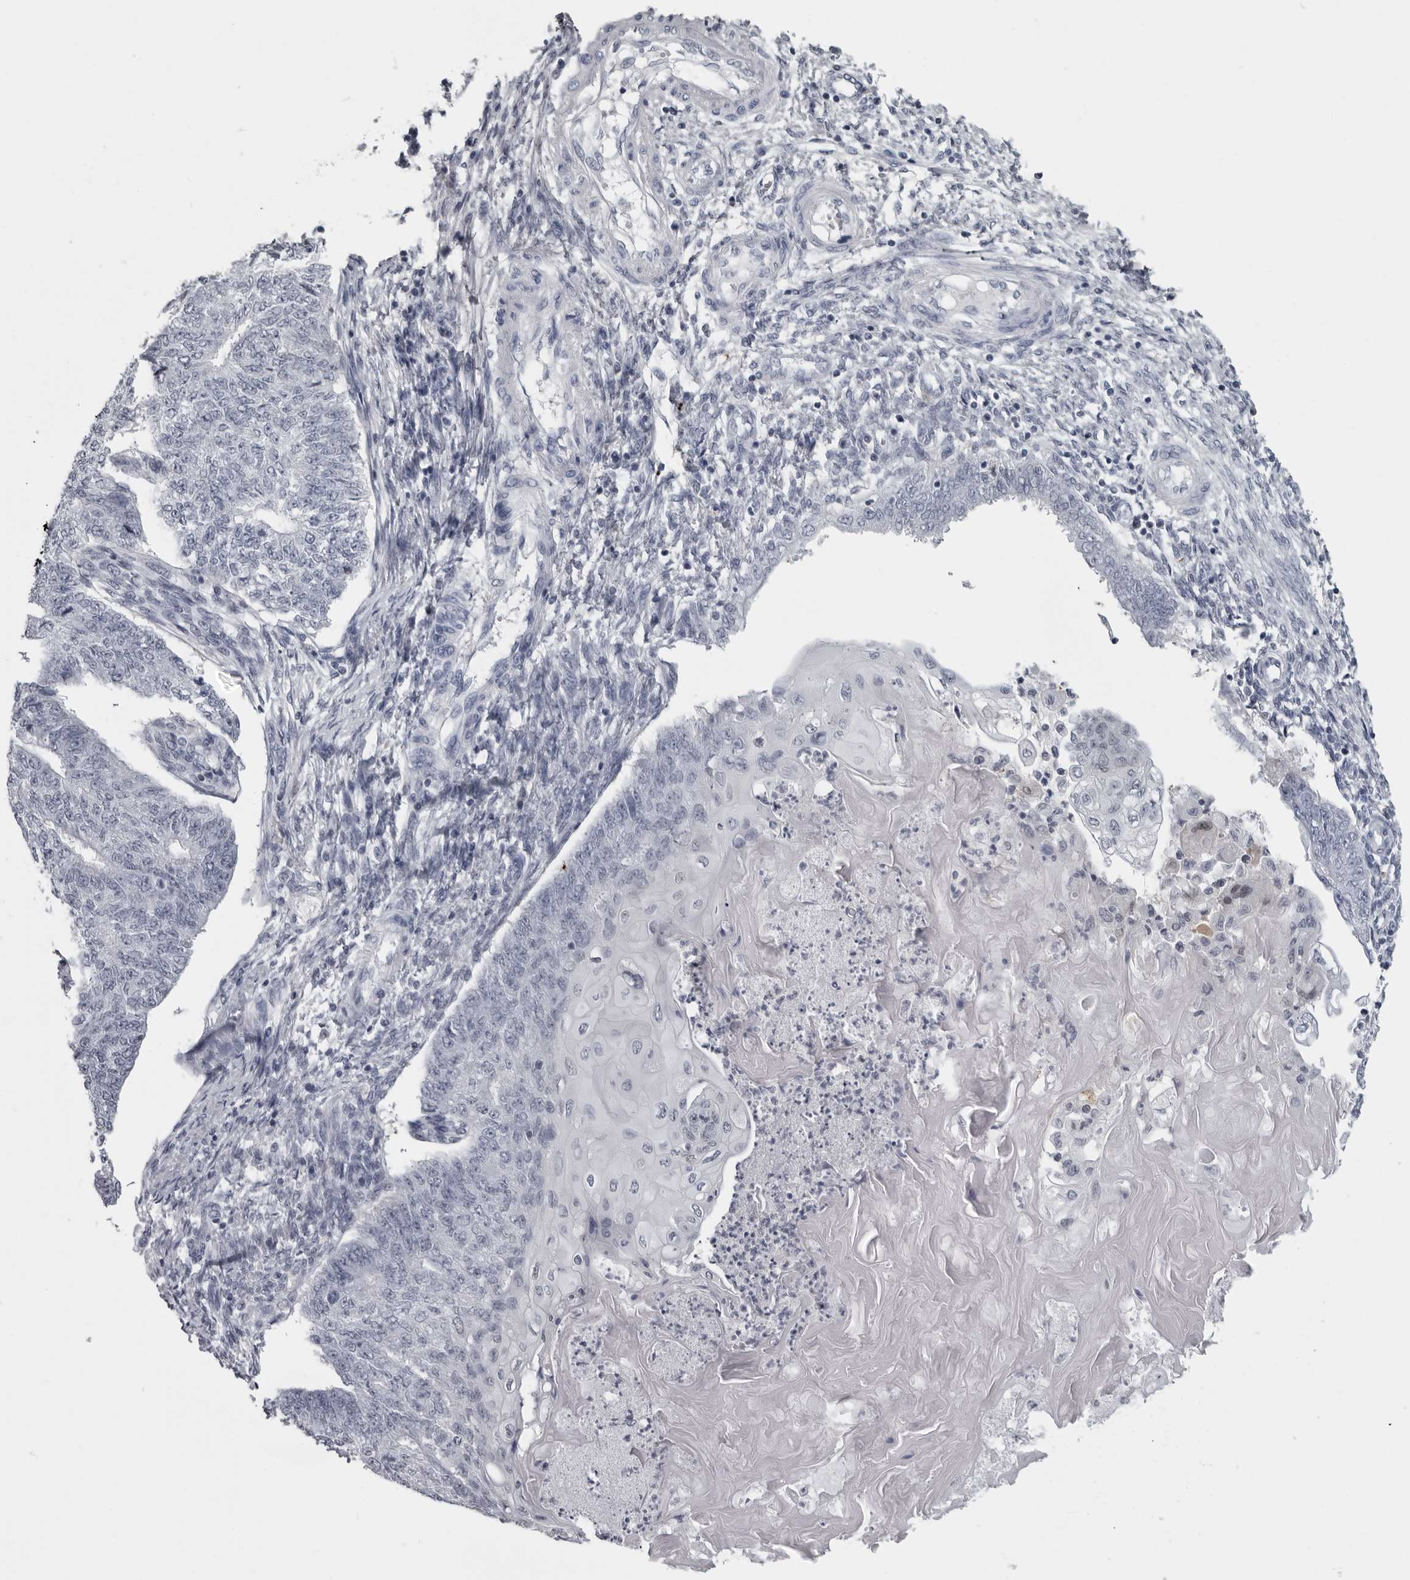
{"staining": {"intensity": "negative", "quantity": "none", "location": "none"}, "tissue": "endometrial cancer", "cell_type": "Tumor cells", "image_type": "cancer", "snomed": [{"axis": "morphology", "description": "Adenocarcinoma, NOS"}, {"axis": "topography", "description": "Endometrium"}], "caption": "A high-resolution photomicrograph shows immunohistochemistry (IHC) staining of endometrial adenocarcinoma, which exhibits no significant expression in tumor cells.", "gene": "LZIC", "patient": {"sex": "female", "age": 32}}